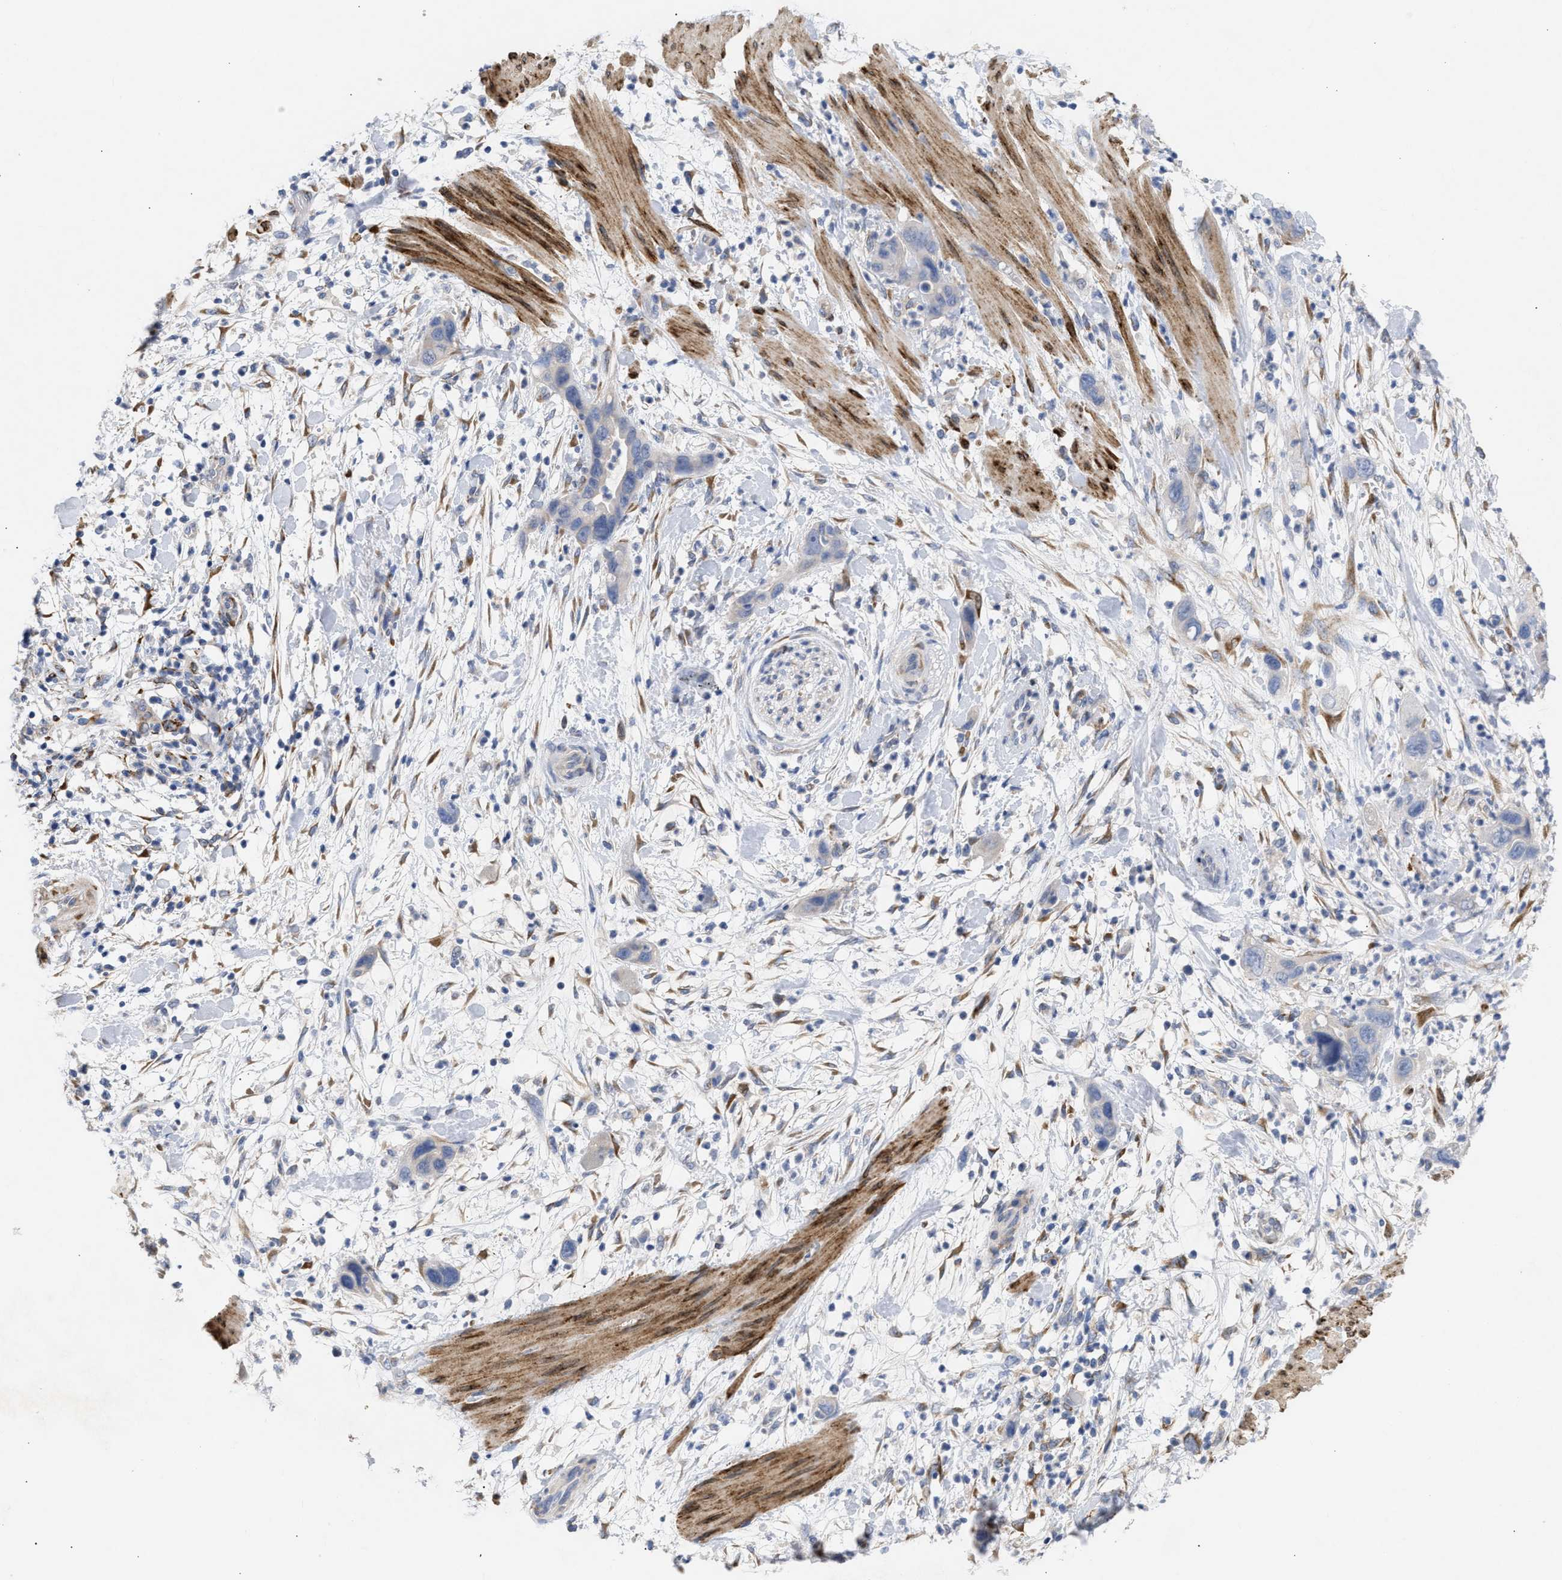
{"staining": {"intensity": "negative", "quantity": "none", "location": "none"}, "tissue": "pancreatic cancer", "cell_type": "Tumor cells", "image_type": "cancer", "snomed": [{"axis": "morphology", "description": "Adenocarcinoma, NOS"}, {"axis": "topography", "description": "Pancreas"}], "caption": "Immunohistochemistry (IHC) histopathology image of human adenocarcinoma (pancreatic) stained for a protein (brown), which reveals no expression in tumor cells. (IHC, brightfield microscopy, high magnification).", "gene": "SELENOM", "patient": {"sex": "female", "age": 71}}